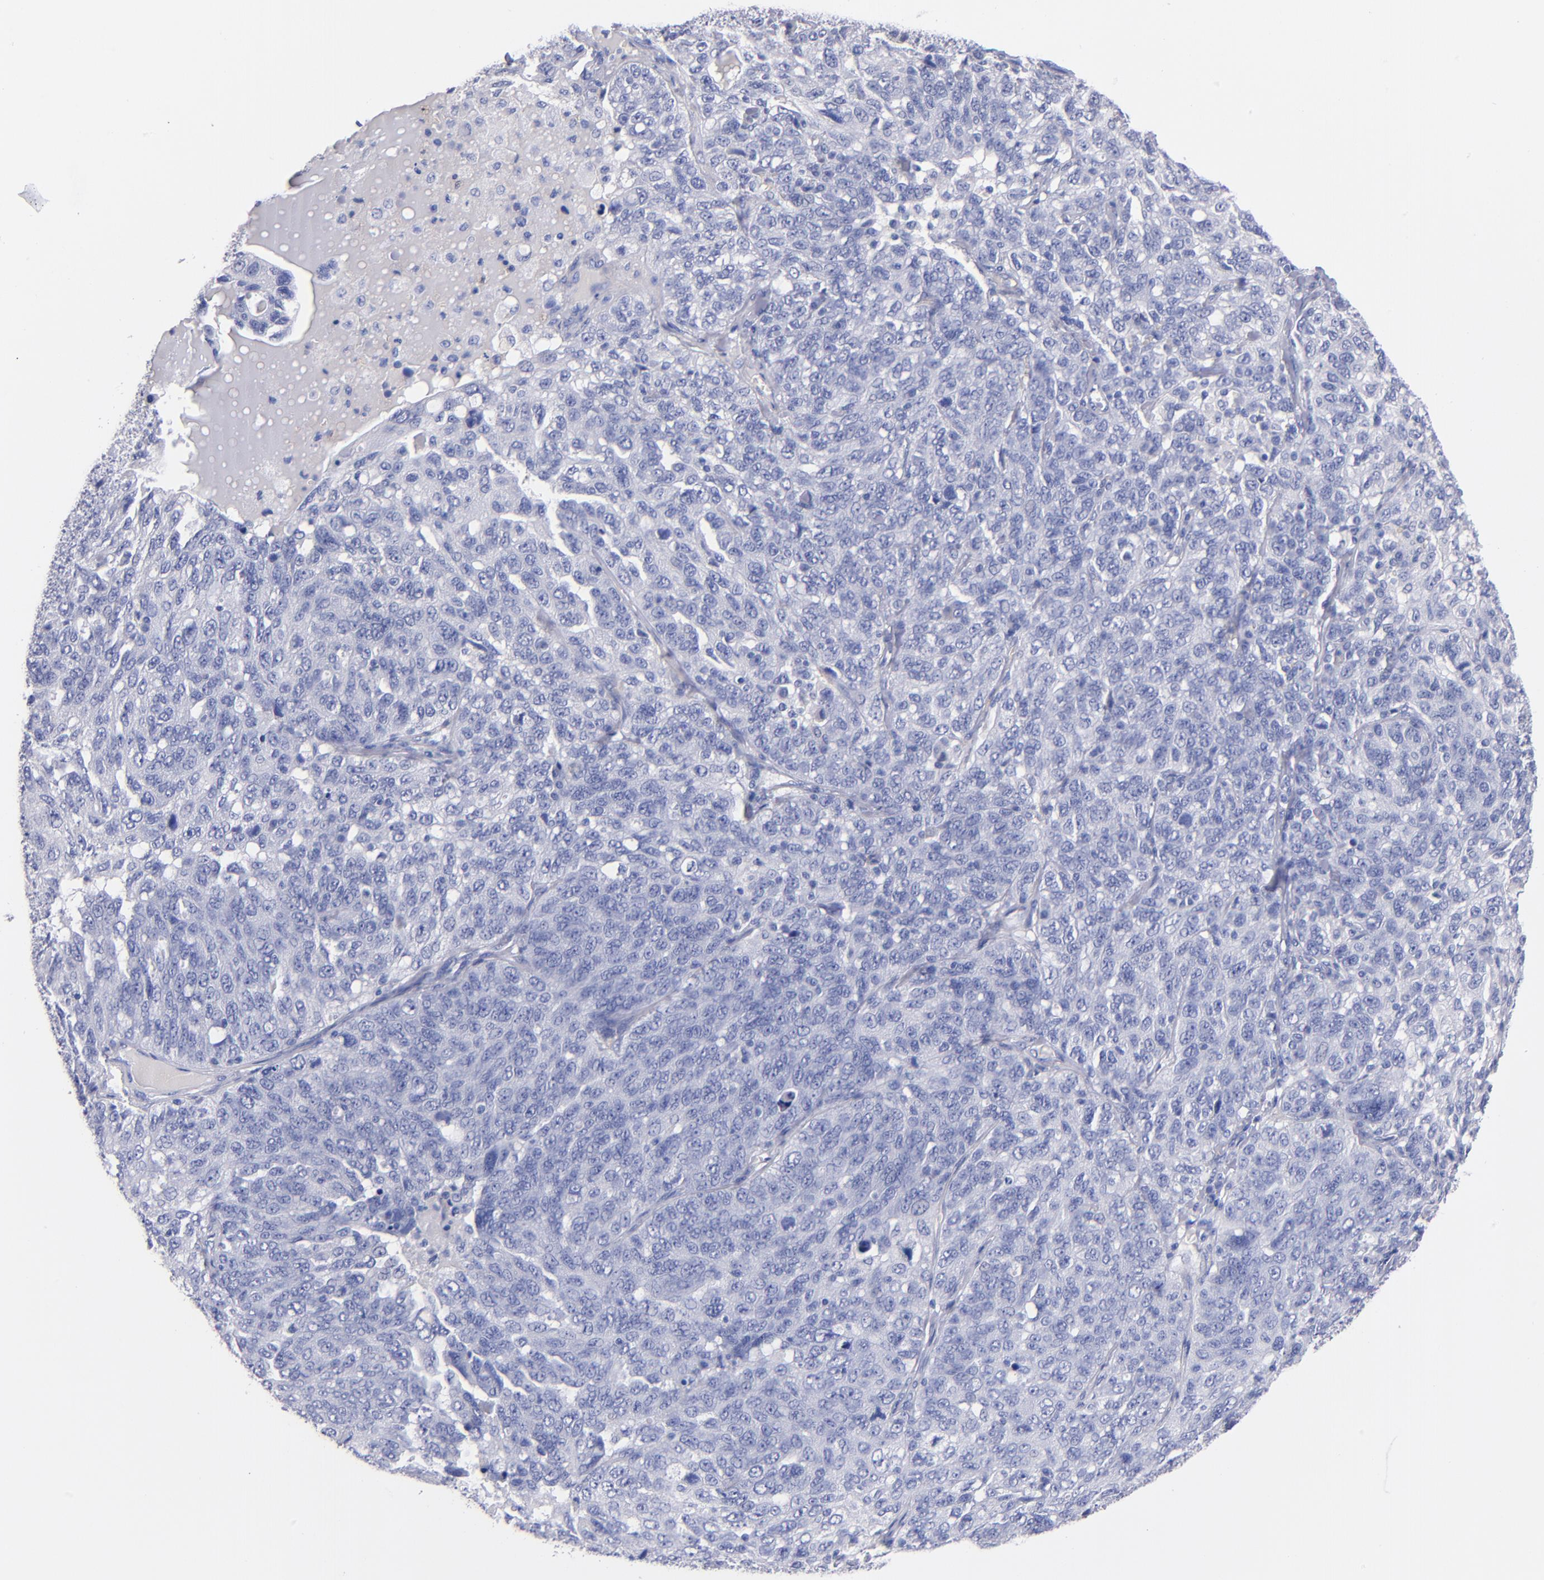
{"staining": {"intensity": "negative", "quantity": "none", "location": "none"}, "tissue": "ovarian cancer", "cell_type": "Tumor cells", "image_type": "cancer", "snomed": [{"axis": "morphology", "description": "Cystadenocarcinoma, serous, NOS"}, {"axis": "topography", "description": "Ovary"}], "caption": "IHC of ovarian cancer (serous cystadenocarcinoma) shows no expression in tumor cells. (IHC, brightfield microscopy, high magnification).", "gene": "KIT", "patient": {"sex": "female", "age": 71}}